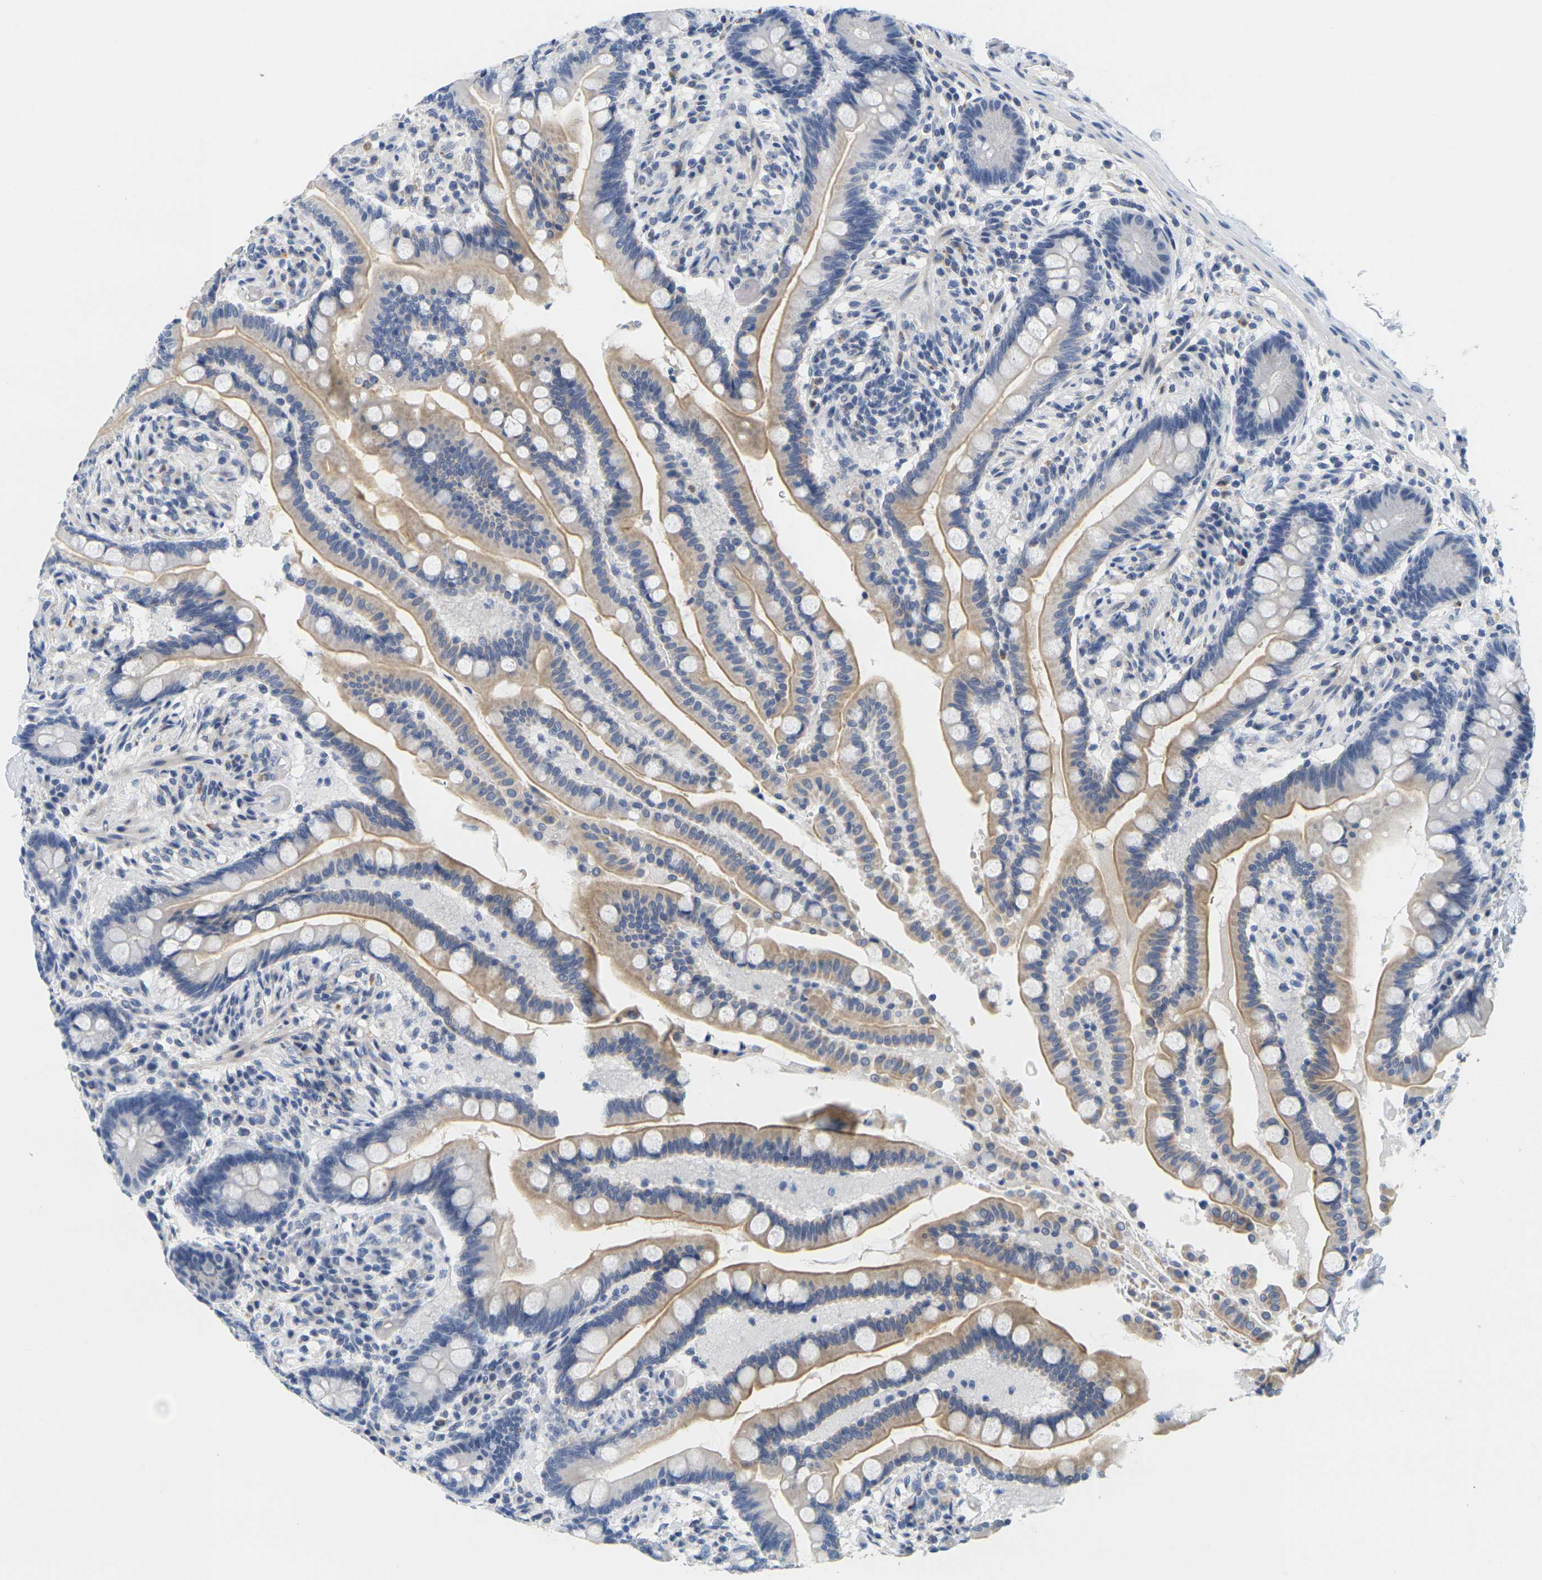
{"staining": {"intensity": "negative", "quantity": "none", "location": "none"}, "tissue": "colon", "cell_type": "Endothelial cells", "image_type": "normal", "snomed": [{"axis": "morphology", "description": "Normal tissue, NOS"}, {"axis": "topography", "description": "Colon"}], "caption": "Endothelial cells show no significant protein expression in normal colon. Nuclei are stained in blue.", "gene": "KLK5", "patient": {"sex": "male", "age": 73}}